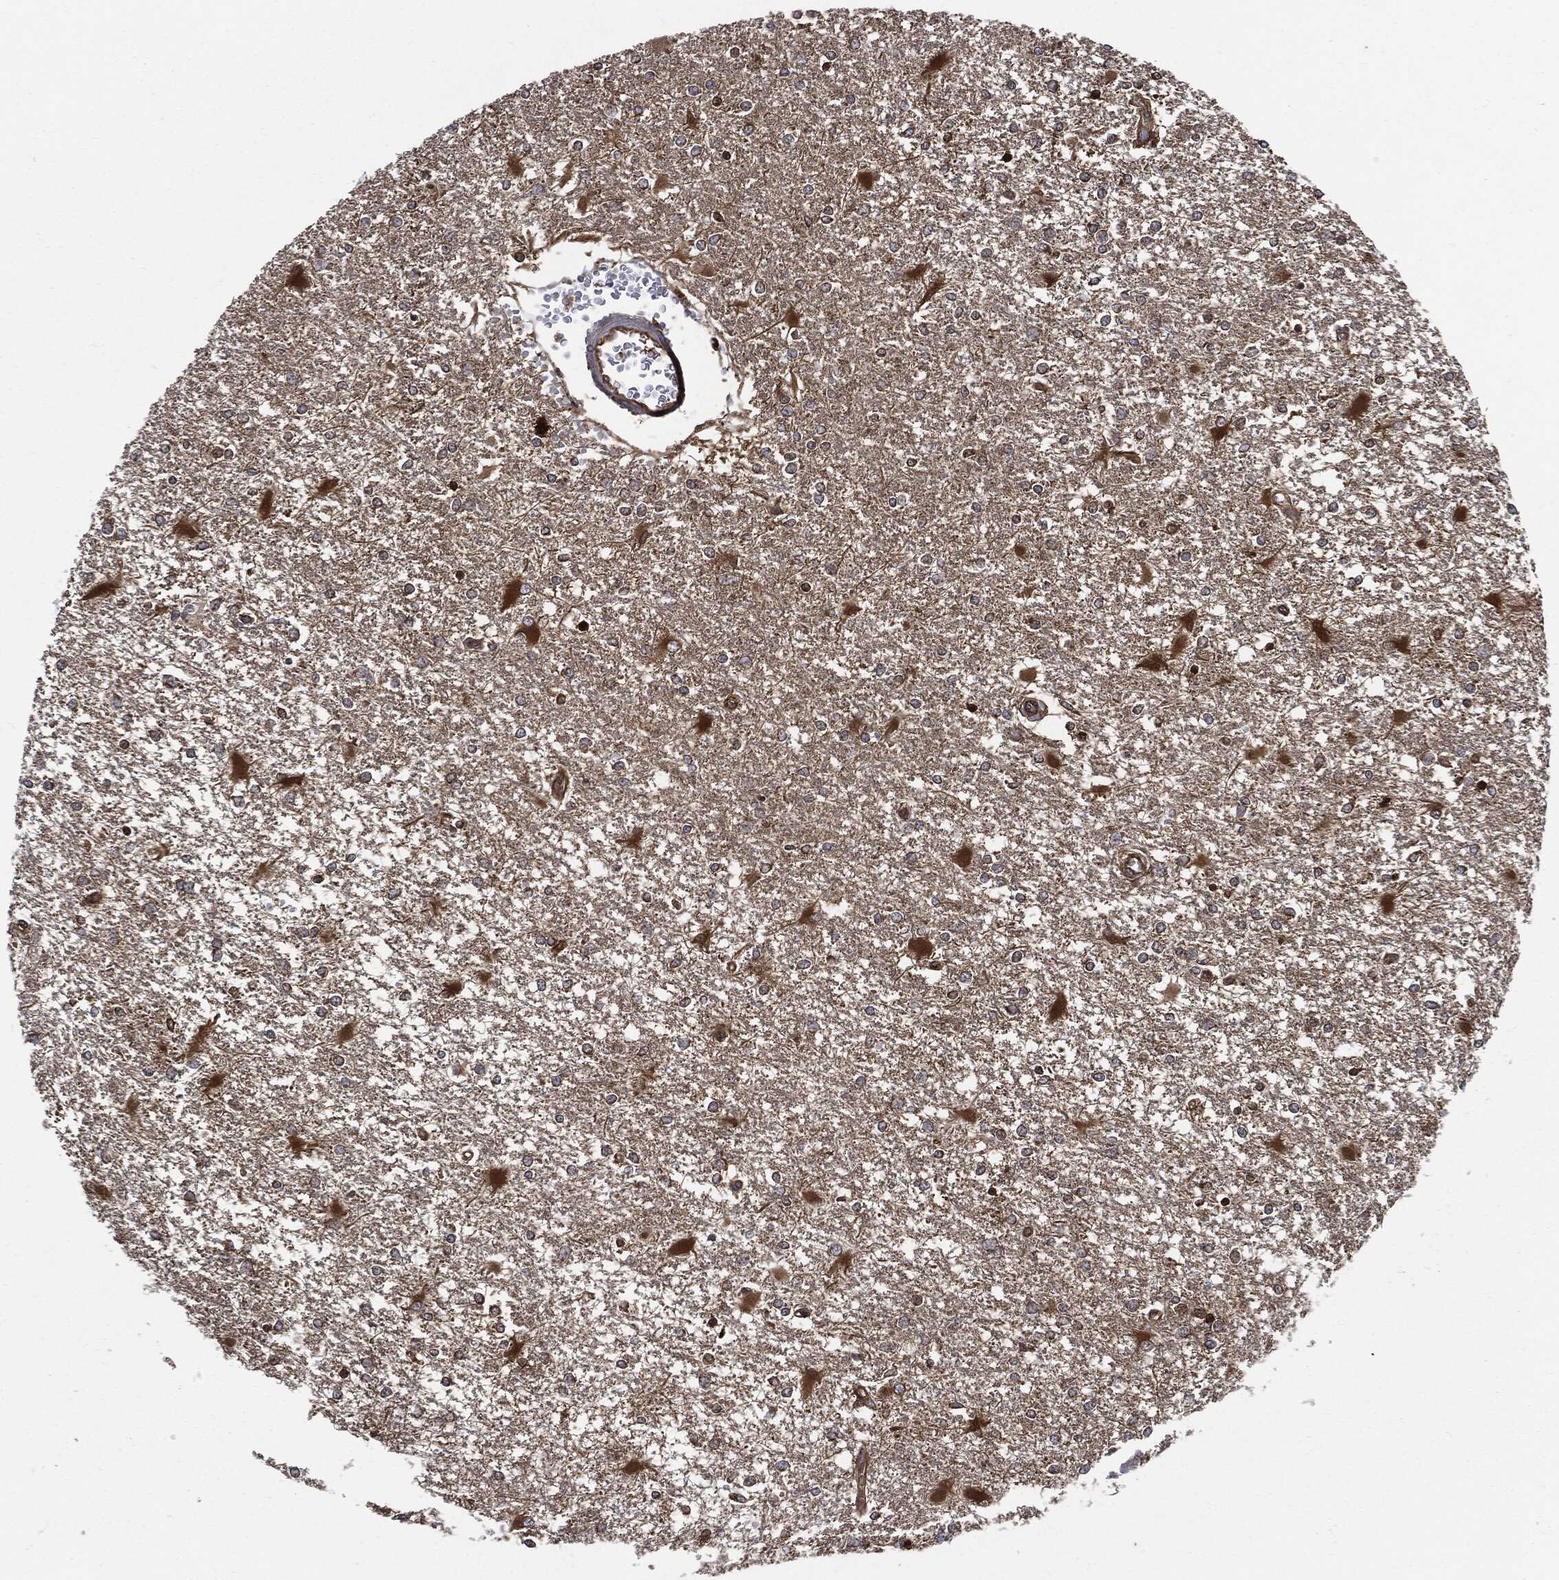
{"staining": {"intensity": "strong", "quantity": "<25%", "location": "cytoplasmic/membranous"}, "tissue": "glioma", "cell_type": "Tumor cells", "image_type": "cancer", "snomed": [{"axis": "morphology", "description": "Glioma, malignant, High grade"}, {"axis": "topography", "description": "Cerebral cortex"}], "caption": "Human glioma stained with a protein marker exhibits strong staining in tumor cells.", "gene": "XPNPEP1", "patient": {"sex": "male", "age": 79}}